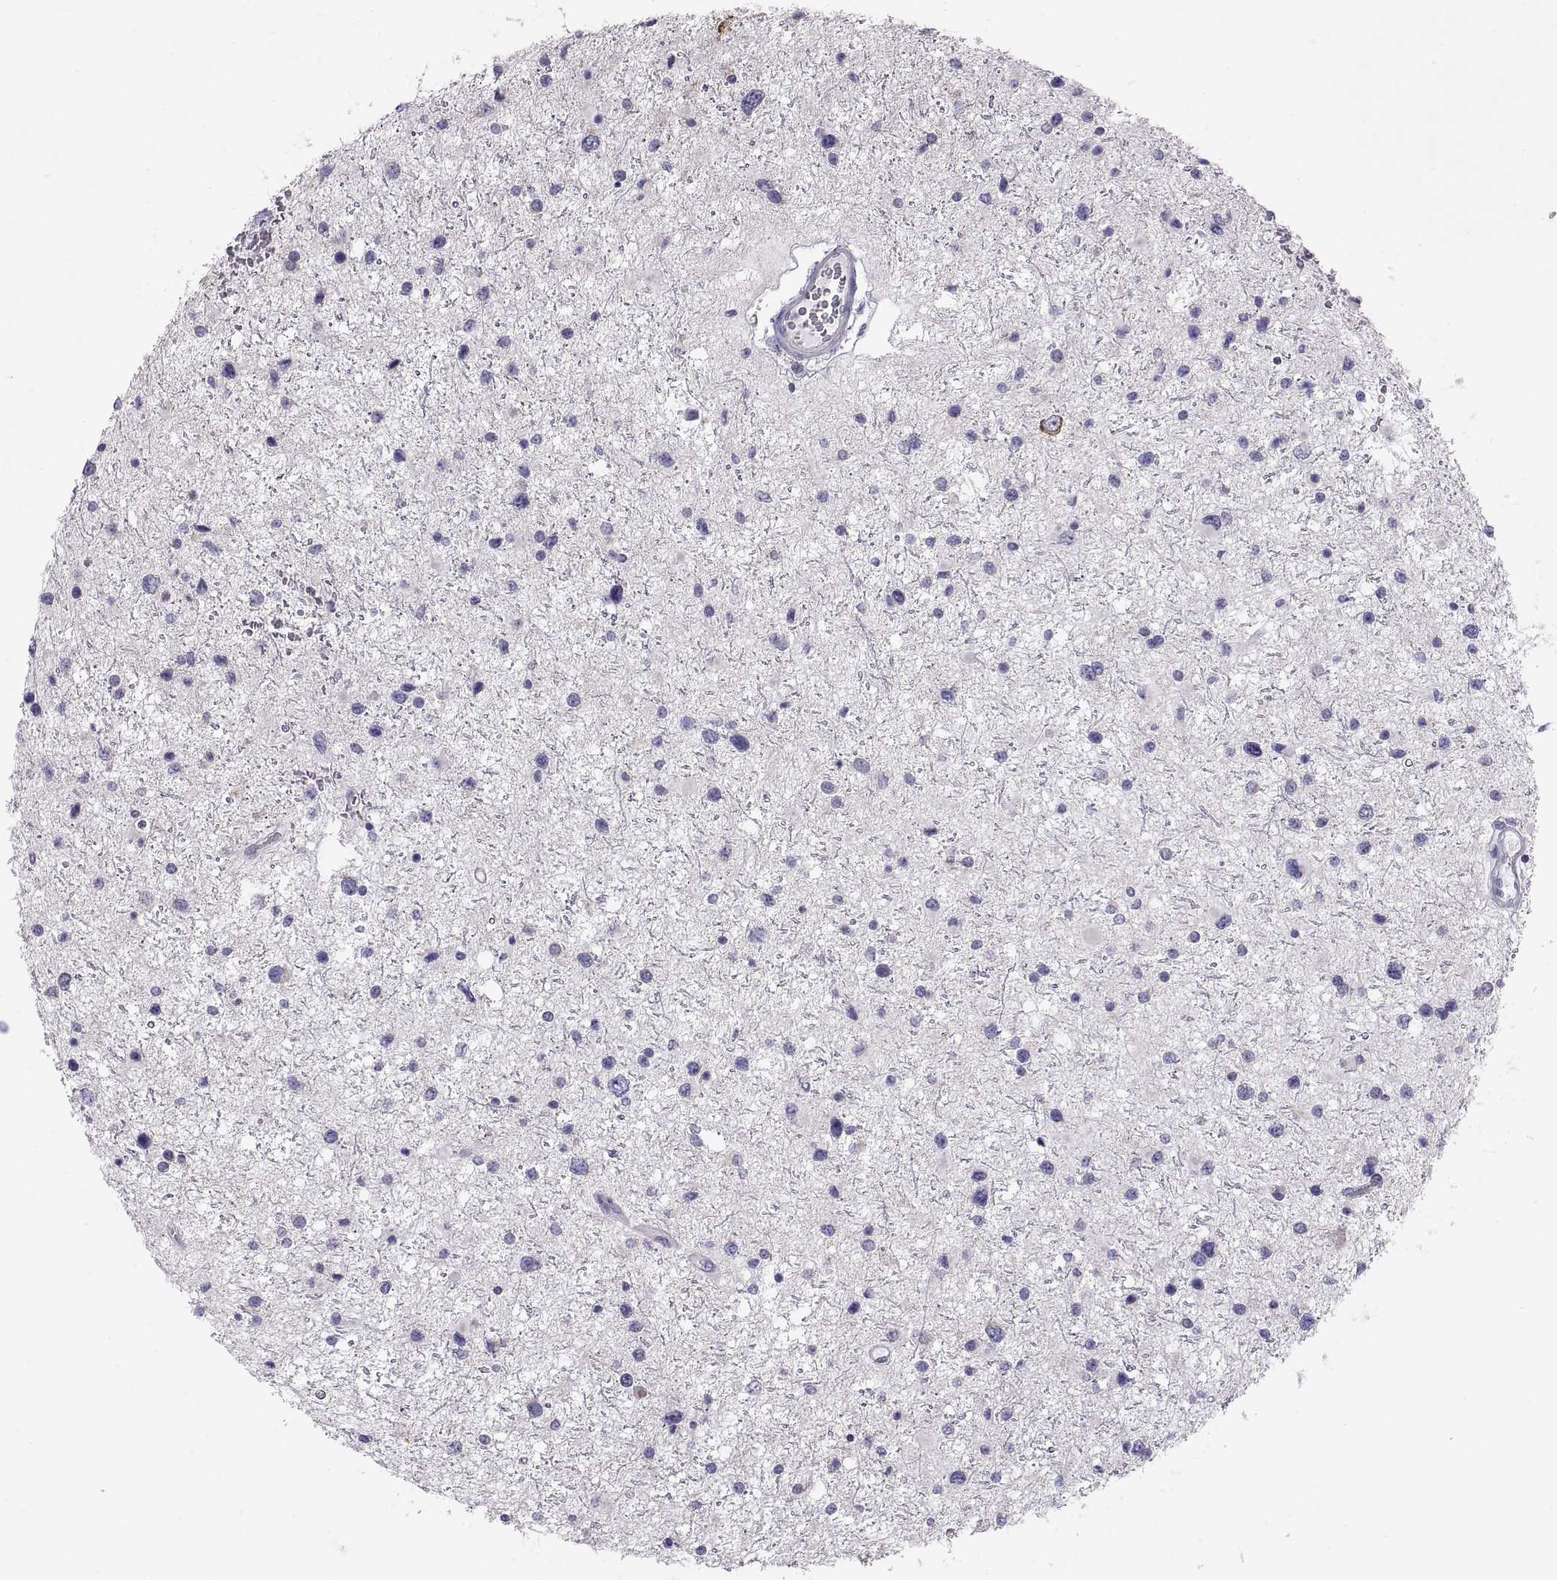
{"staining": {"intensity": "negative", "quantity": "none", "location": "none"}, "tissue": "glioma", "cell_type": "Tumor cells", "image_type": "cancer", "snomed": [{"axis": "morphology", "description": "Glioma, malignant, Low grade"}, {"axis": "topography", "description": "Brain"}], "caption": "A micrograph of human malignant low-grade glioma is negative for staining in tumor cells.", "gene": "TNNC1", "patient": {"sex": "female", "age": 32}}